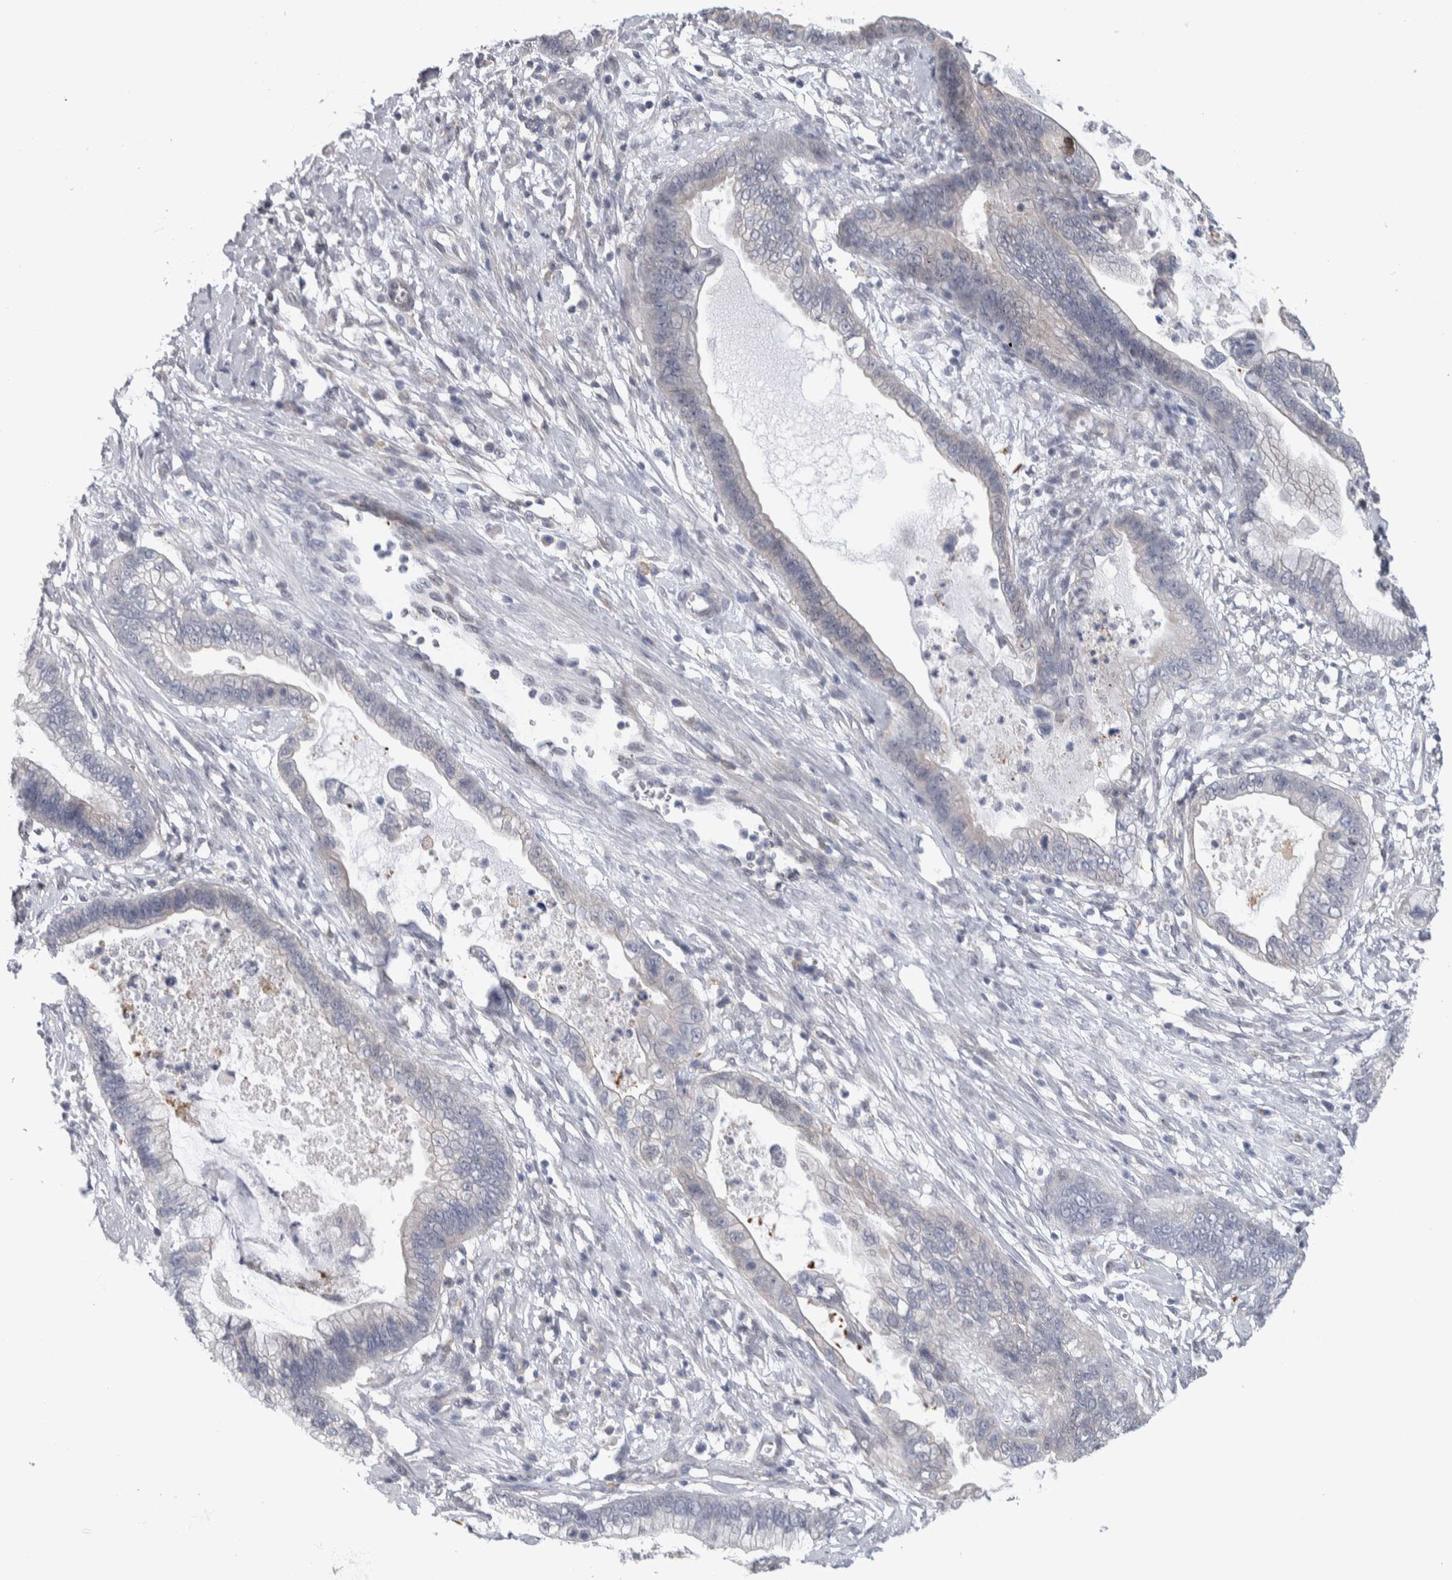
{"staining": {"intensity": "weak", "quantity": "<25%", "location": "cytoplasmic/membranous"}, "tissue": "cervical cancer", "cell_type": "Tumor cells", "image_type": "cancer", "snomed": [{"axis": "morphology", "description": "Adenocarcinoma, NOS"}, {"axis": "topography", "description": "Cervix"}], "caption": "Adenocarcinoma (cervical) stained for a protein using immunohistochemistry exhibits no positivity tumor cells.", "gene": "TAX1BP1", "patient": {"sex": "female", "age": 44}}